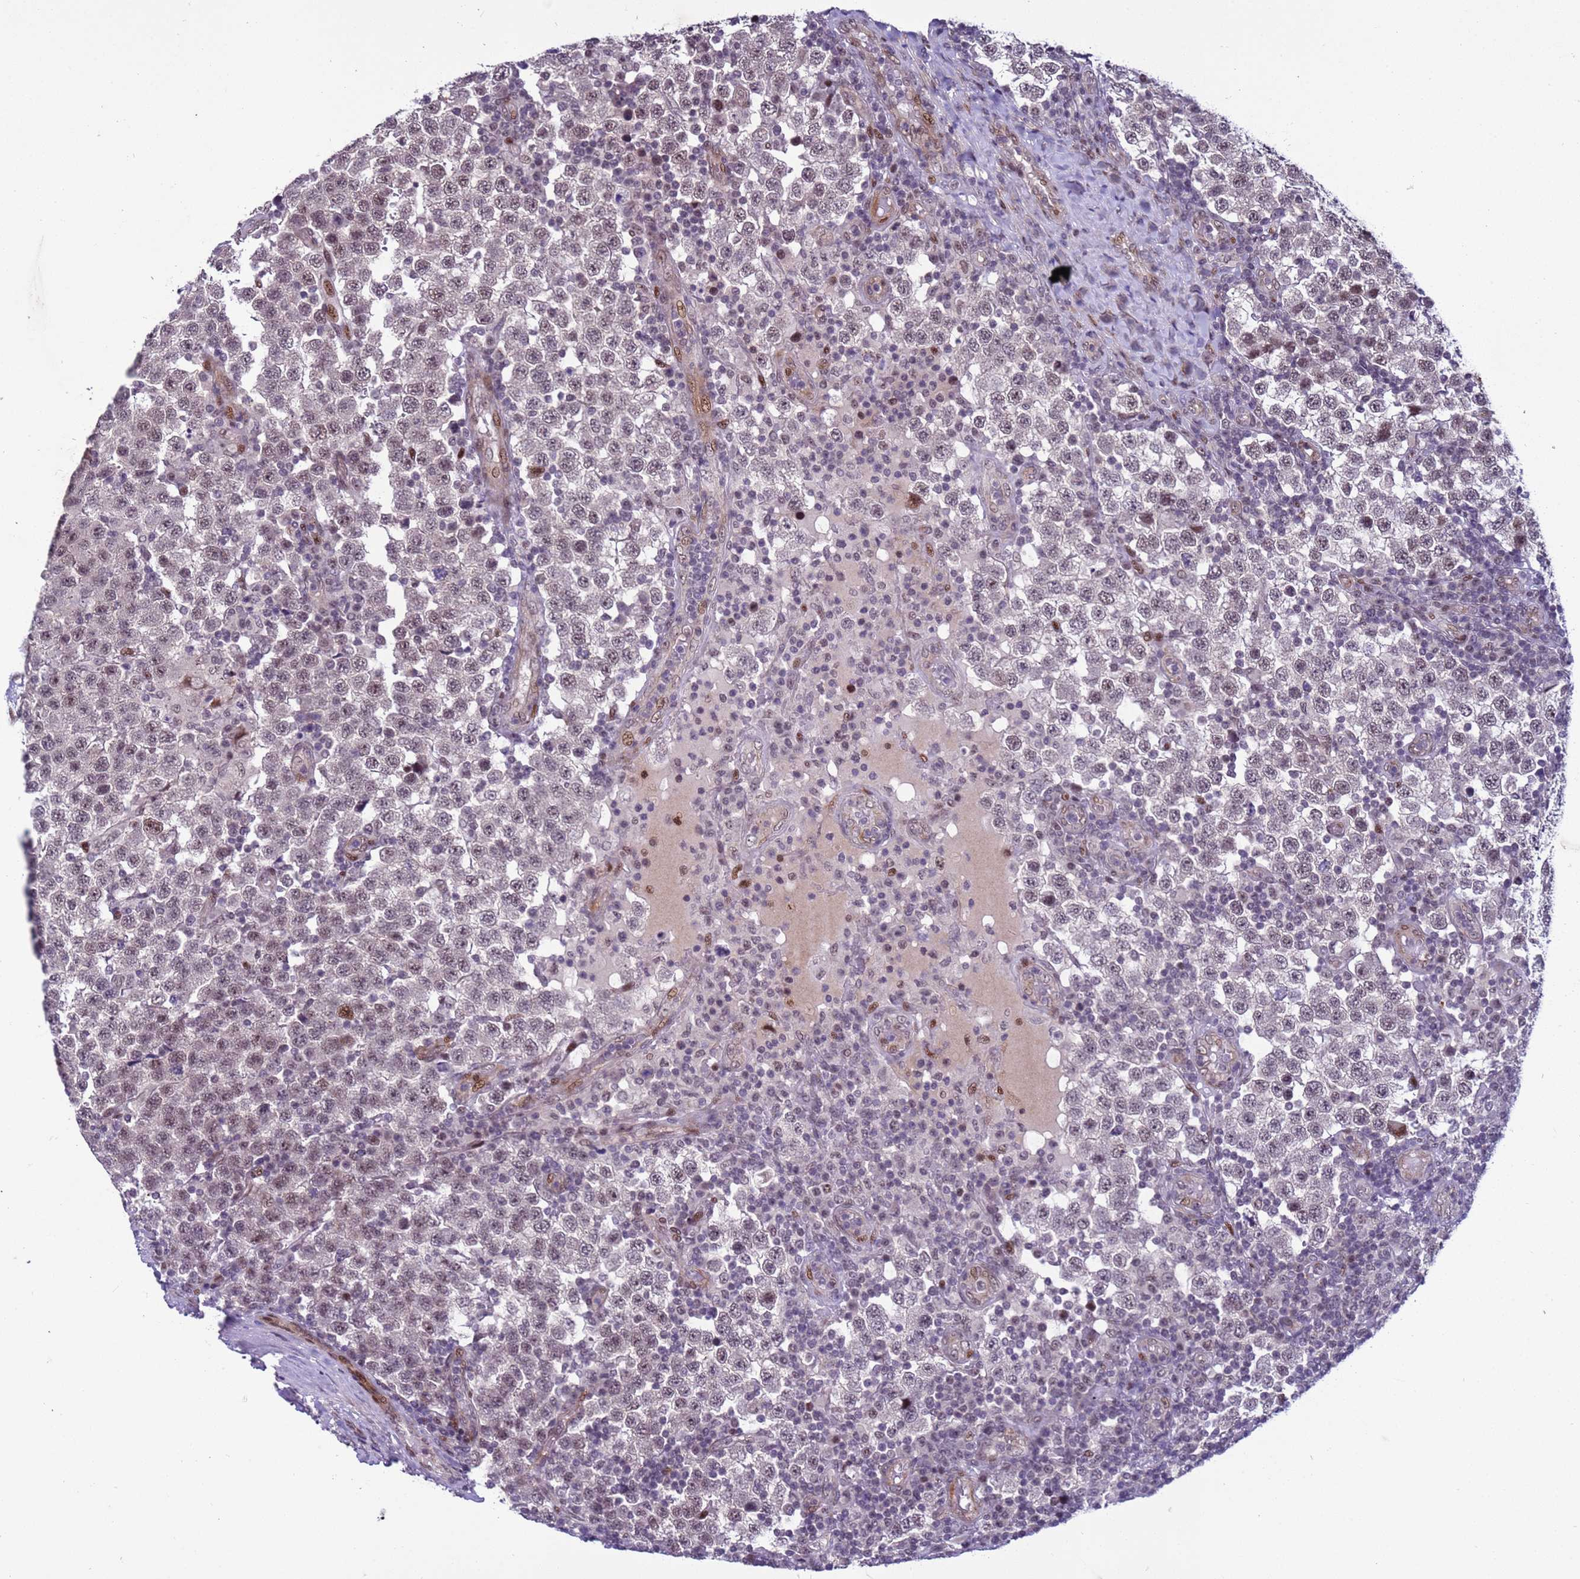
{"staining": {"intensity": "moderate", "quantity": "<25%", "location": "nuclear"}, "tissue": "testis cancer", "cell_type": "Tumor cells", "image_type": "cancer", "snomed": [{"axis": "morphology", "description": "Seminoma, NOS"}, {"axis": "topography", "description": "Testis"}], "caption": "Seminoma (testis) stained with immunohistochemistry reveals moderate nuclear expression in approximately <25% of tumor cells. (DAB IHC with brightfield microscopy, high magnification).", "gene": "SHC3", "patient": {"sex": "male", "age": 34}}